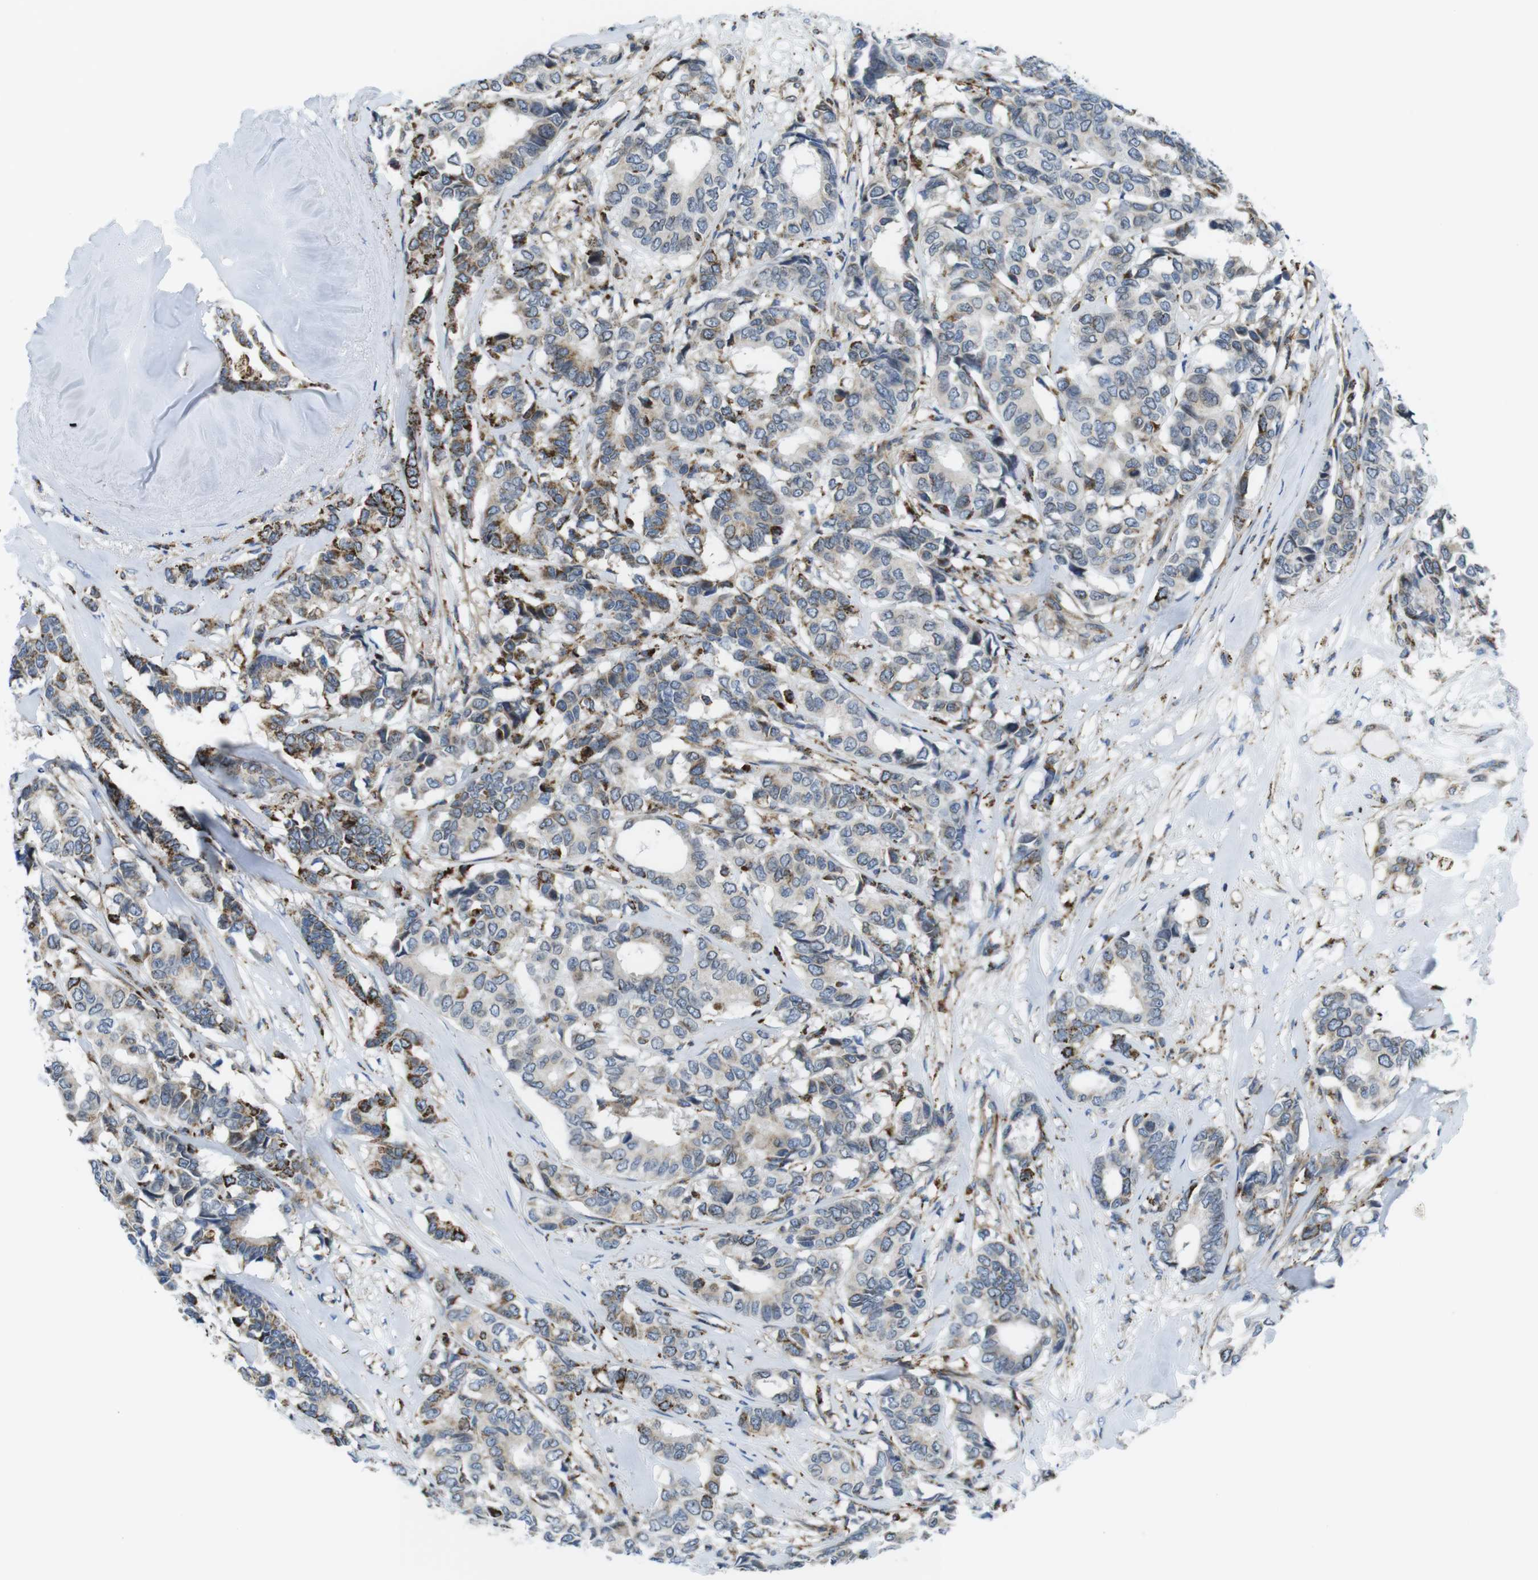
{"staining": {"intensity": "moderate", "quantity": "<25%", "location": "cytoplasmic/membranous"}, "tissue": "breast cancer", "cell_type": "Tumor cells", "image_type": "cancer", "snomed": [{"axis": "morphology", "description": "Duct carcinoma"}, {"axis": "topography", "description": "Breast"}], "caption": "Protein expression analysis of human breast cancer (intraductal carcinoma) reveals moderate cytoplasmic/membranous positivity in about <25% of tumor cells.", "gene": "KCNE3", "patient": {"sex": "female", "age": 87}}